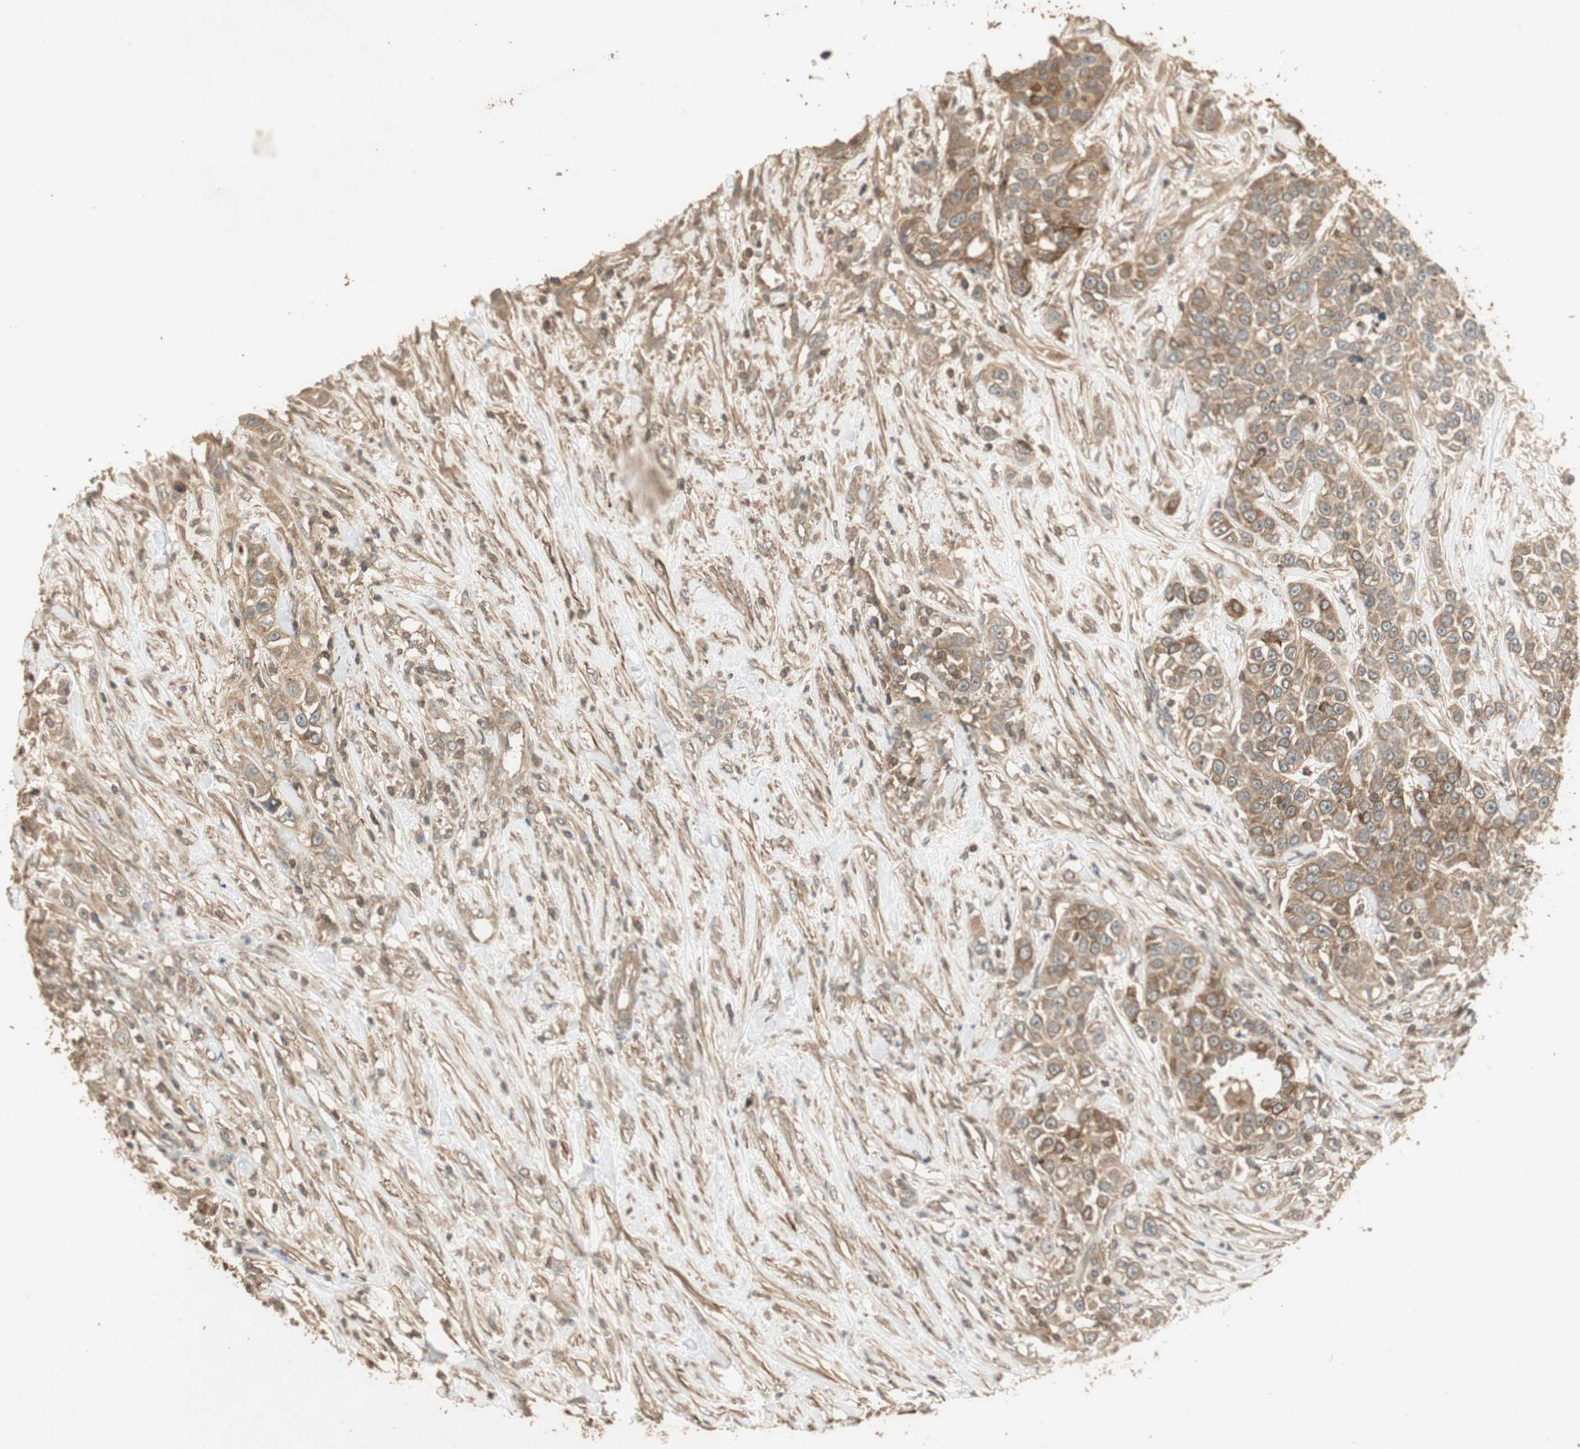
{"staining": {"intensity": "moderate", "quantity": ">75%", "location": "cytoplasmic/membranous"}, "tissue": "urothelial cancer", "cell_type": "Tumor cells", "image_type": "cancer", "snomed": [{"axis": "morphology", "description": "Urothelial carcinoma, High grade"}, {"axis": "topography", "description": "Urinary bladder"}], "caption": "The immunohistochemical stain labels moderate cytoplasmic/membranous positivity in tumor cells of urothelial cancer tissue.", "gene": "USP2", "patient": {"sex": "female", "age": 80}}